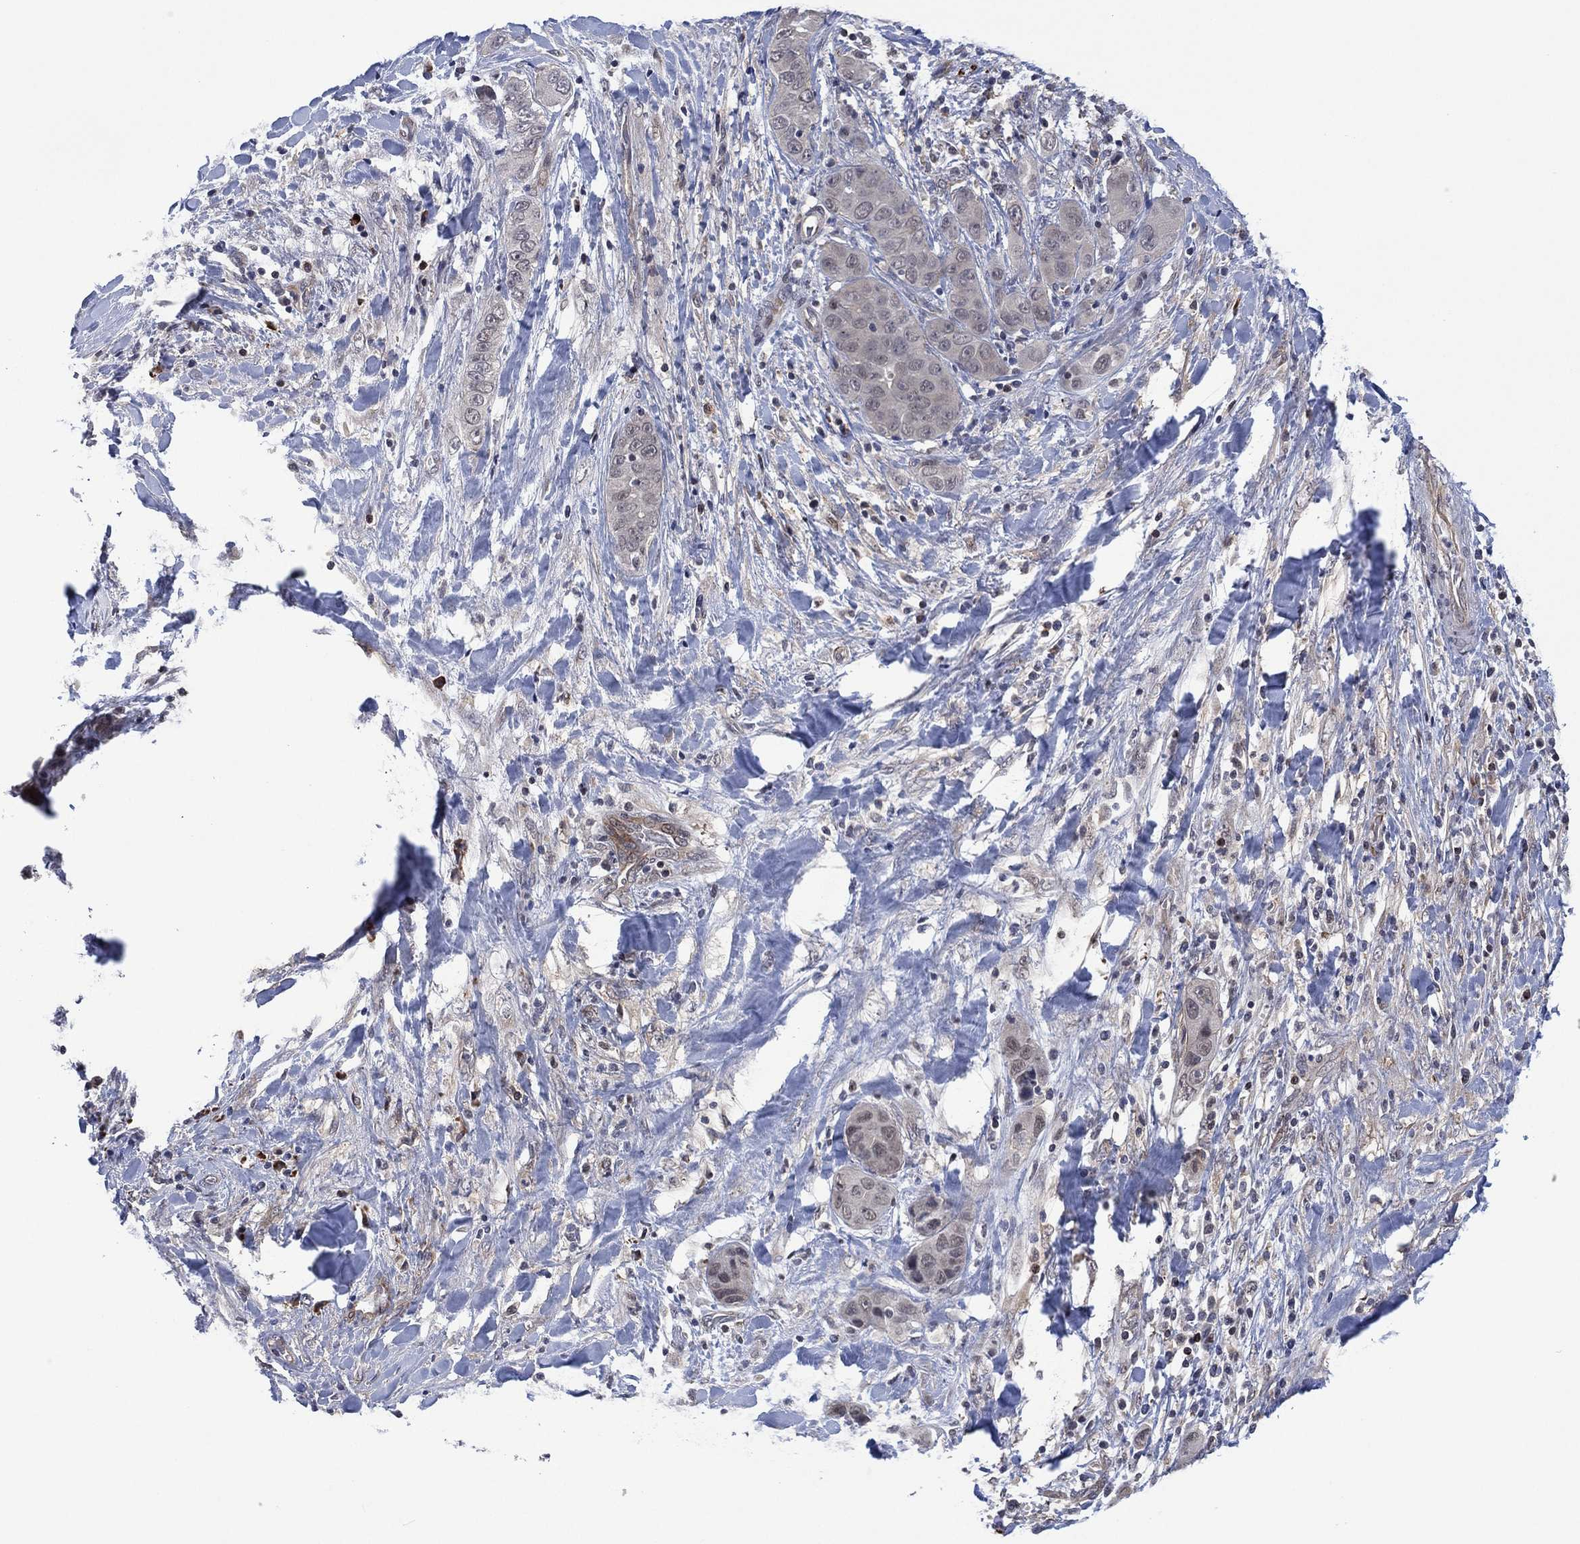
{"staining": {"intensity": "negative", "quantity": "none", "location": "none"}, "tissue": "liver cancer", "cell_type": "Tumor cells", "image_type": "cancer", "snomed": [{"axis": "morphology", "description": "Cholangiocarcinoma"}, {"axis": "topography", "description": "Liver"}], "caption": "The image shows no significant expression in tumor cells of liver cancer.", "gene": "DPP4", "patient": {"sex": "female", "age": 52}}